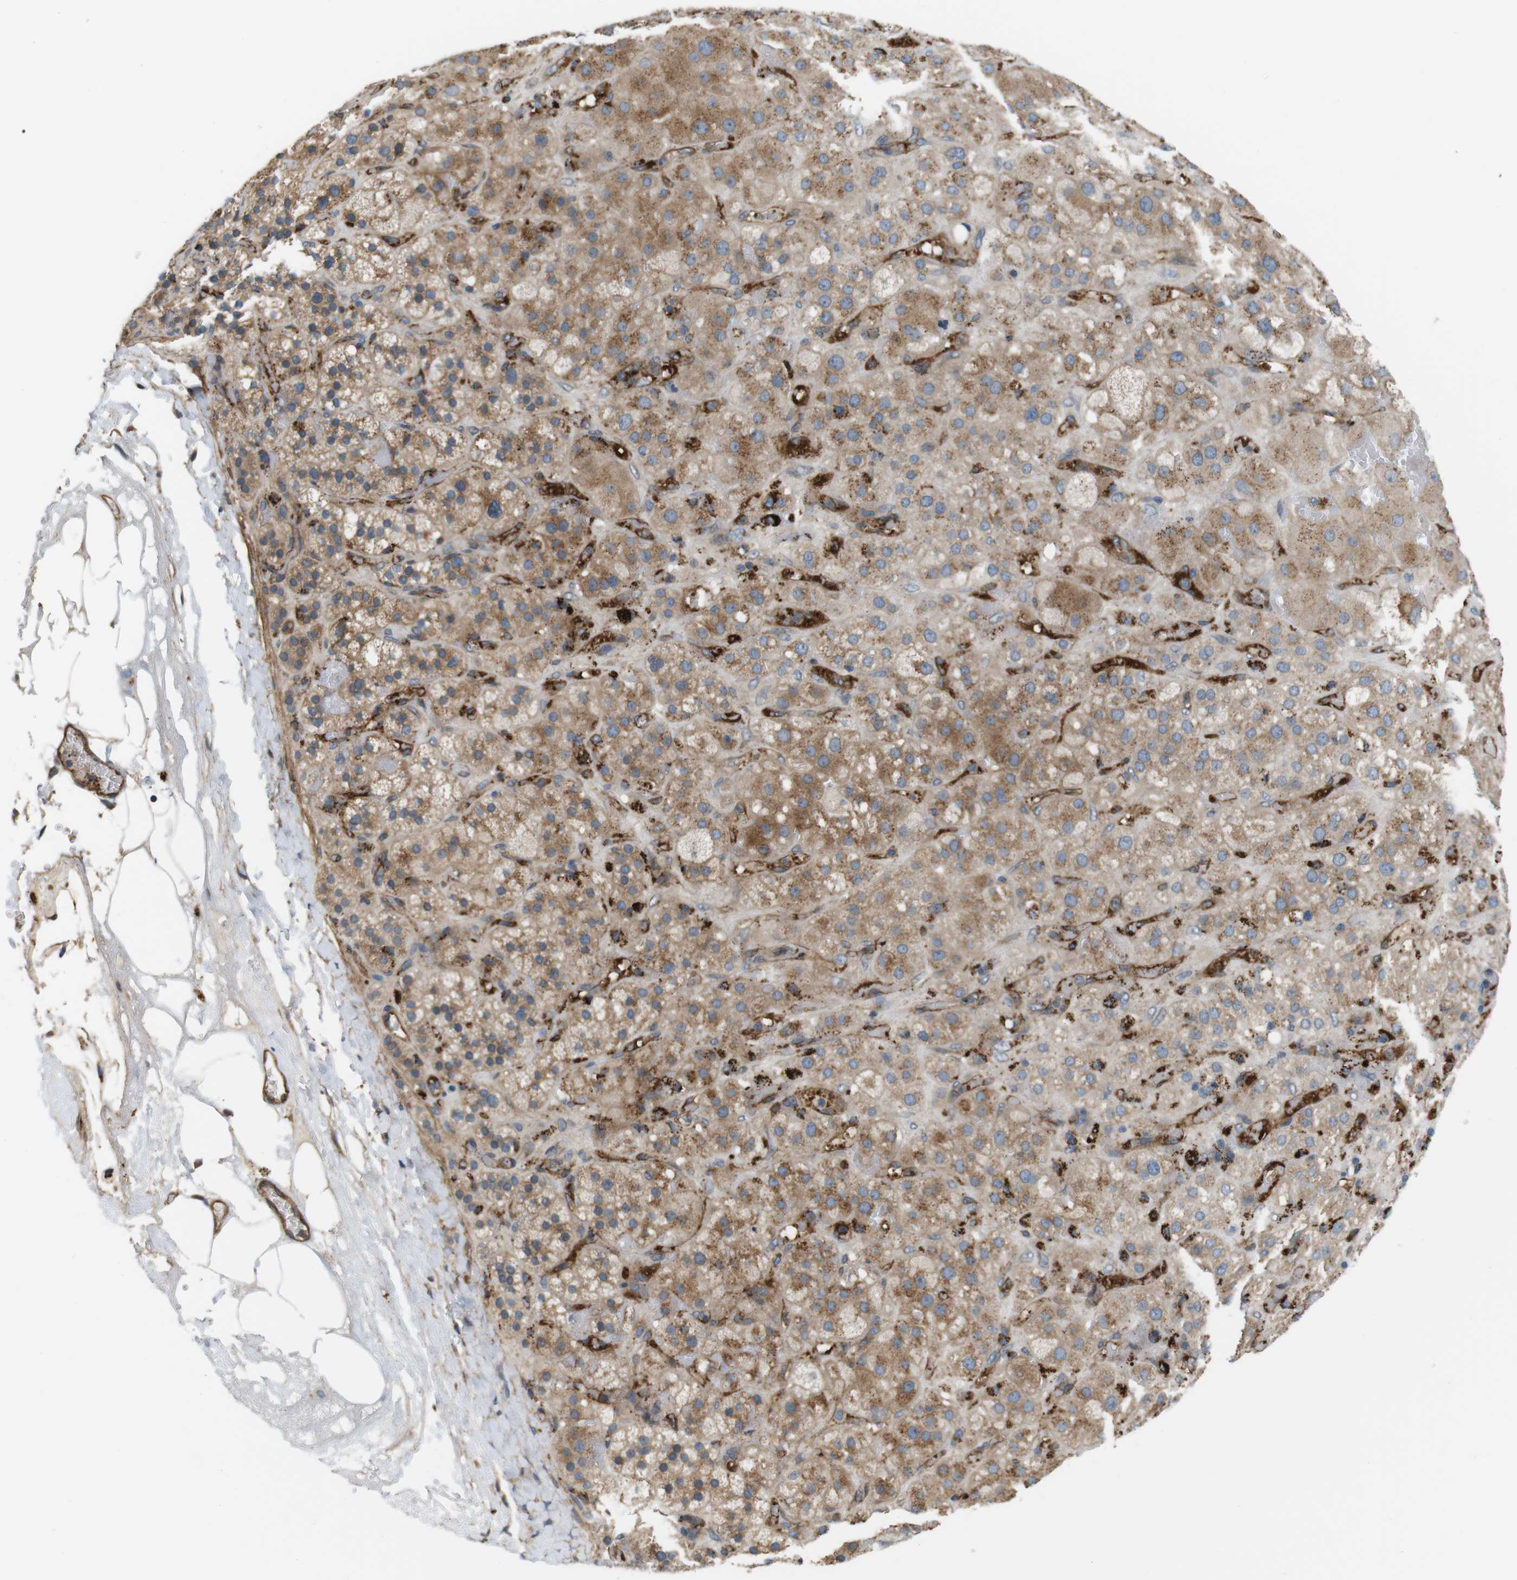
{"staining": {"intensity": "moderate", "quantity": "<25%", "location": "cytoplasmic/membranous"}, "tissue": "adrenal gland", "cell_type": "Glandular cells", "image_type": "normal", "snomed": [{"axis": "morphology", "description": "Normal tissue, NOS"}, {"axis": "topography", "description": "Adrenal gland"}], "caption": "Immunohistochemistry of unremarkable adrenal gland shows low levels of moderate cytoplasmic/membranous positivity in approximately <25% of glandular cells. The protein is shown in brown color, while the nuclei are stained blue.", "gene": "BVES", "patient": {"sex": "female", "age": 47}}